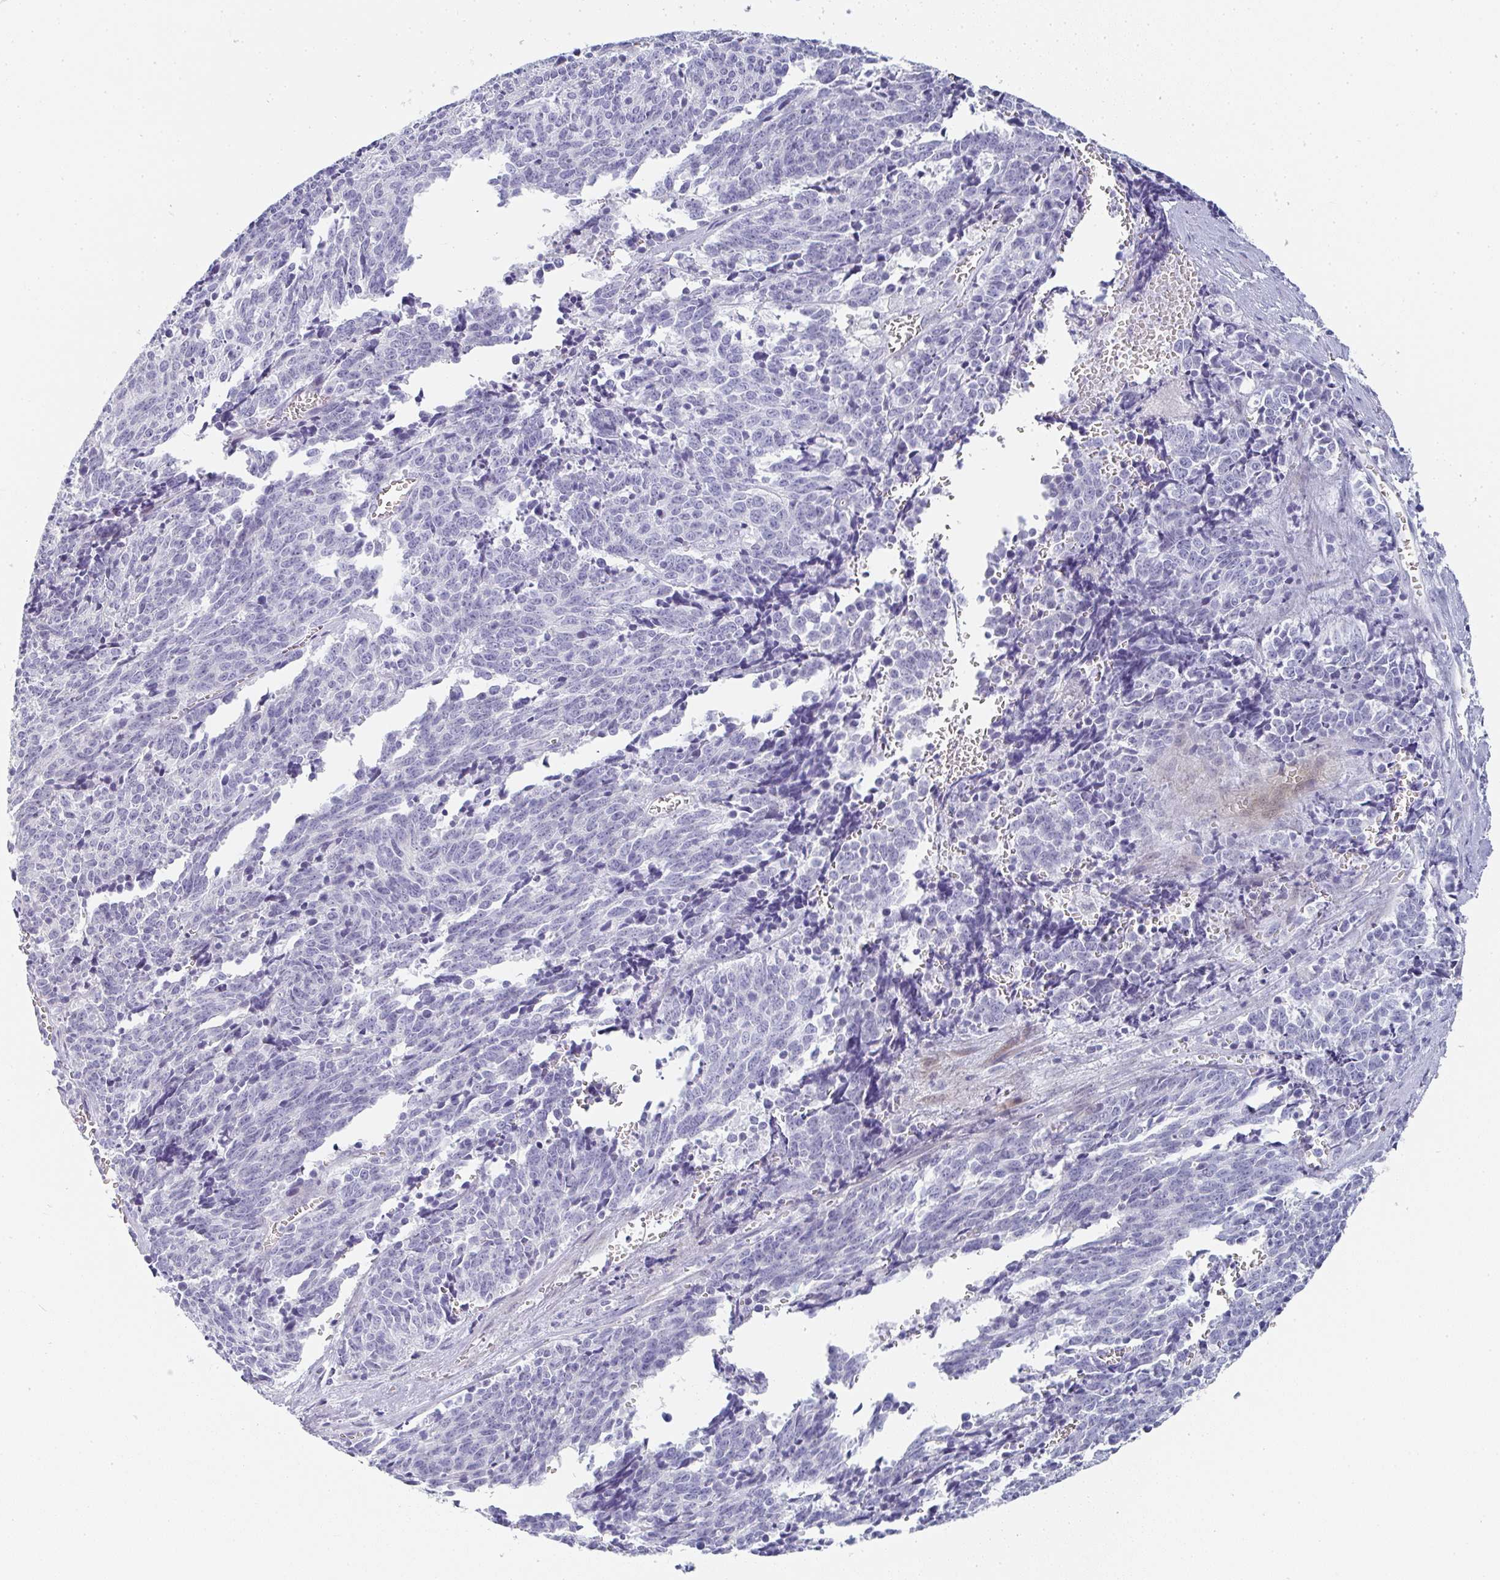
{"staining": {"intensity": "negative", "quantity": "none", "location": "none"}, "tissue": "cervical cancer", "cell_type": "Tumor cells", "image_type": "cancer", "snomed": [{"axis": "morphology", "description": "Squamous cell carcinoma, NOS"}, {"axis": "topography", "description": "Cervix"}], "caption": "IHC histopathology image of cervical cancer (squamous cell carcinoma) stained for a protein (brown), which shows no staining in tumor cells.", "gene": "NEU2", "patient": {"sex": "female", "age": 29}}